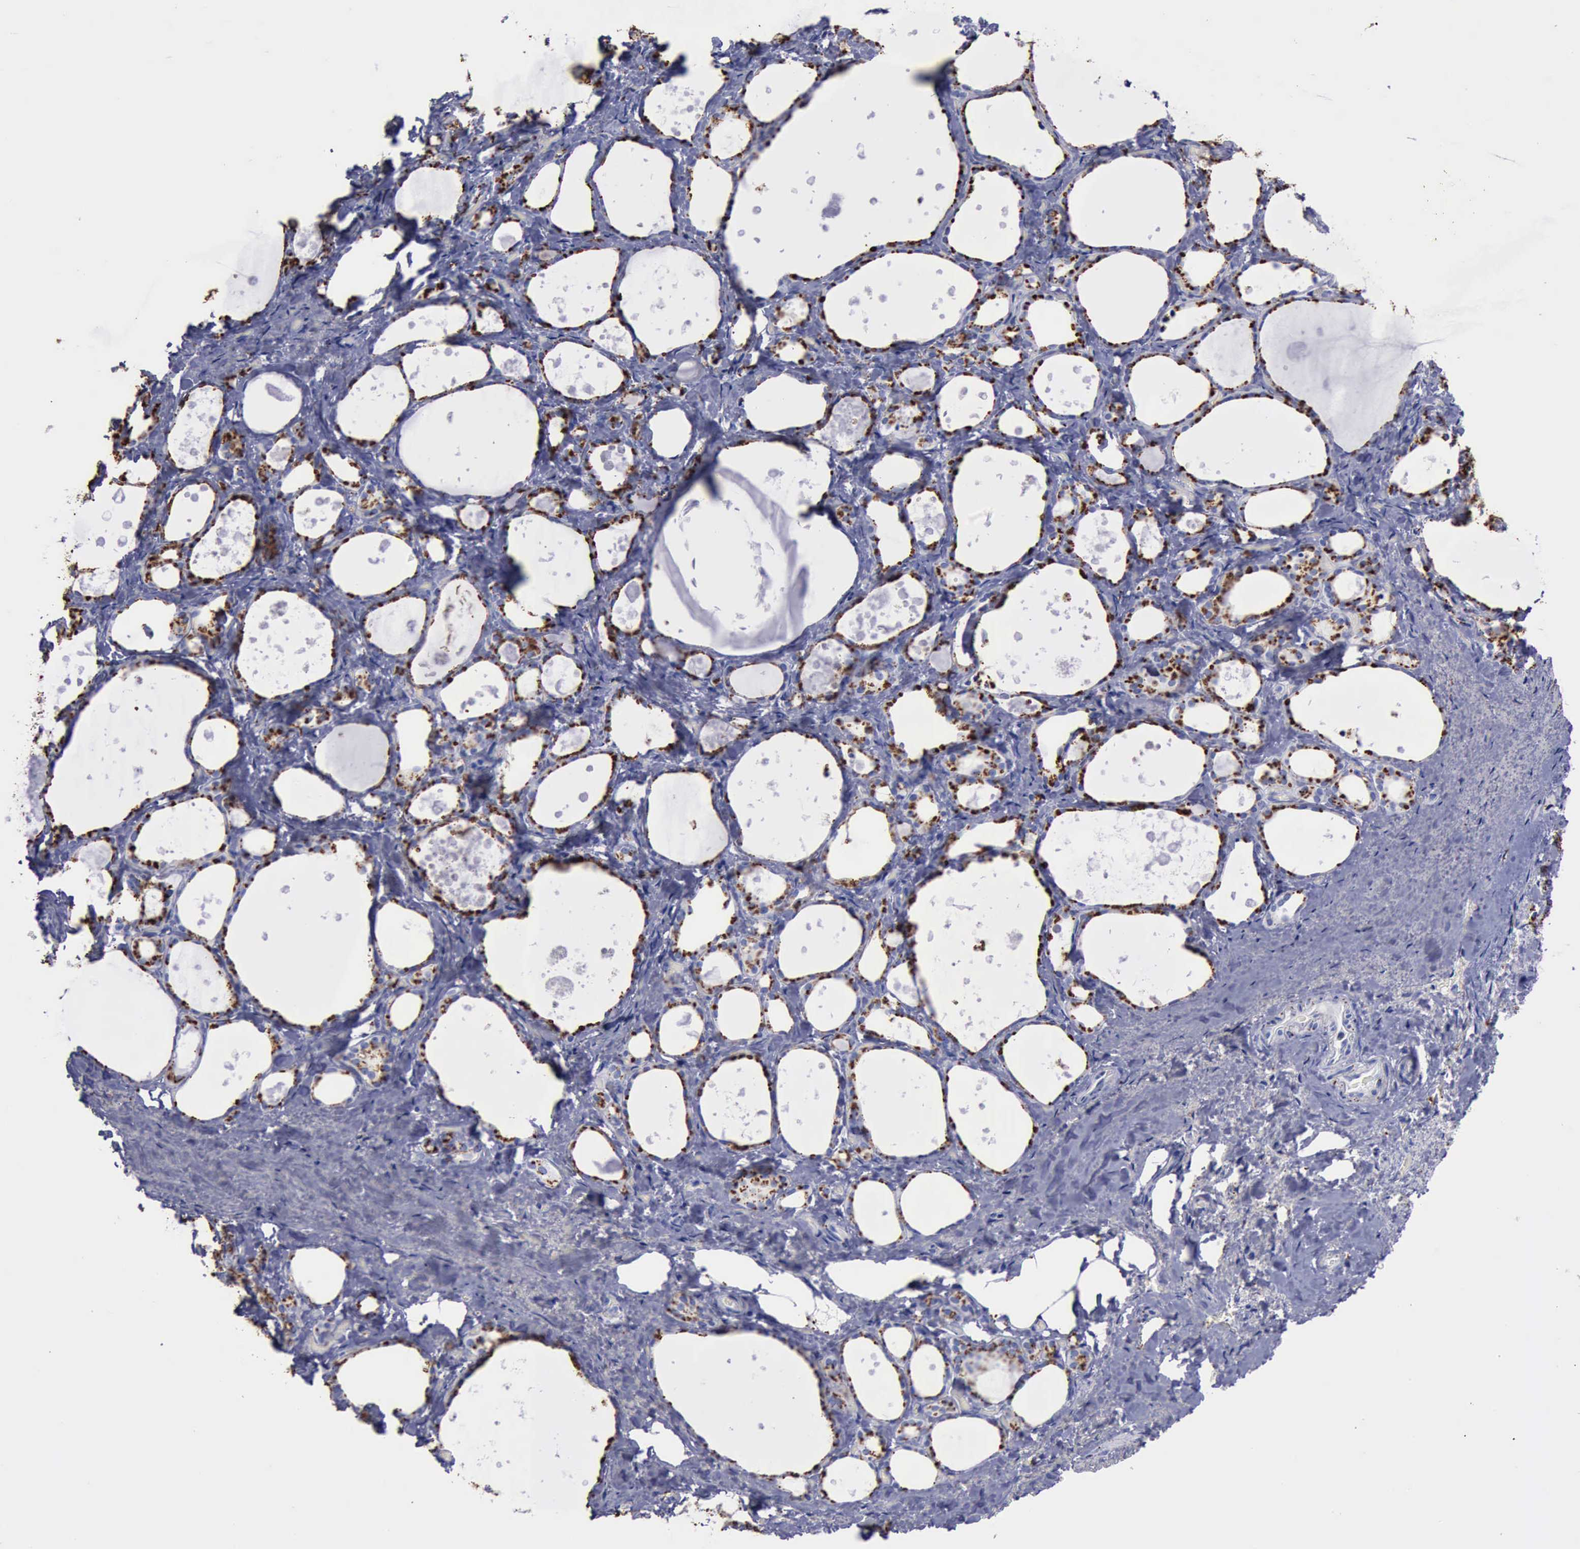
{"staining": {"intensity": "moderate", "quantity": ">75%", "location": "cytoplasmic/membranous"}, "tissue": "thyroid gland", "cell_type": "Glandular cells", "image_type": "normal", "snomed": [{"axis": "morphology", "description": "Normal tissue, NOS"}, {"axis": "topography", "description": "Thyroid gland"}], "caption": "Protein staining of unremarkable thyroid gland reveals moderate cytoplasmic/membranous positivity in approximately >75% of glandular cells. Using DAB (brown) and hematoxylin (blue) stains, captured at high magnification using brightfield microscopy.", "gene": "CTSD", "patient": {"sex": "female", "age": 75}}